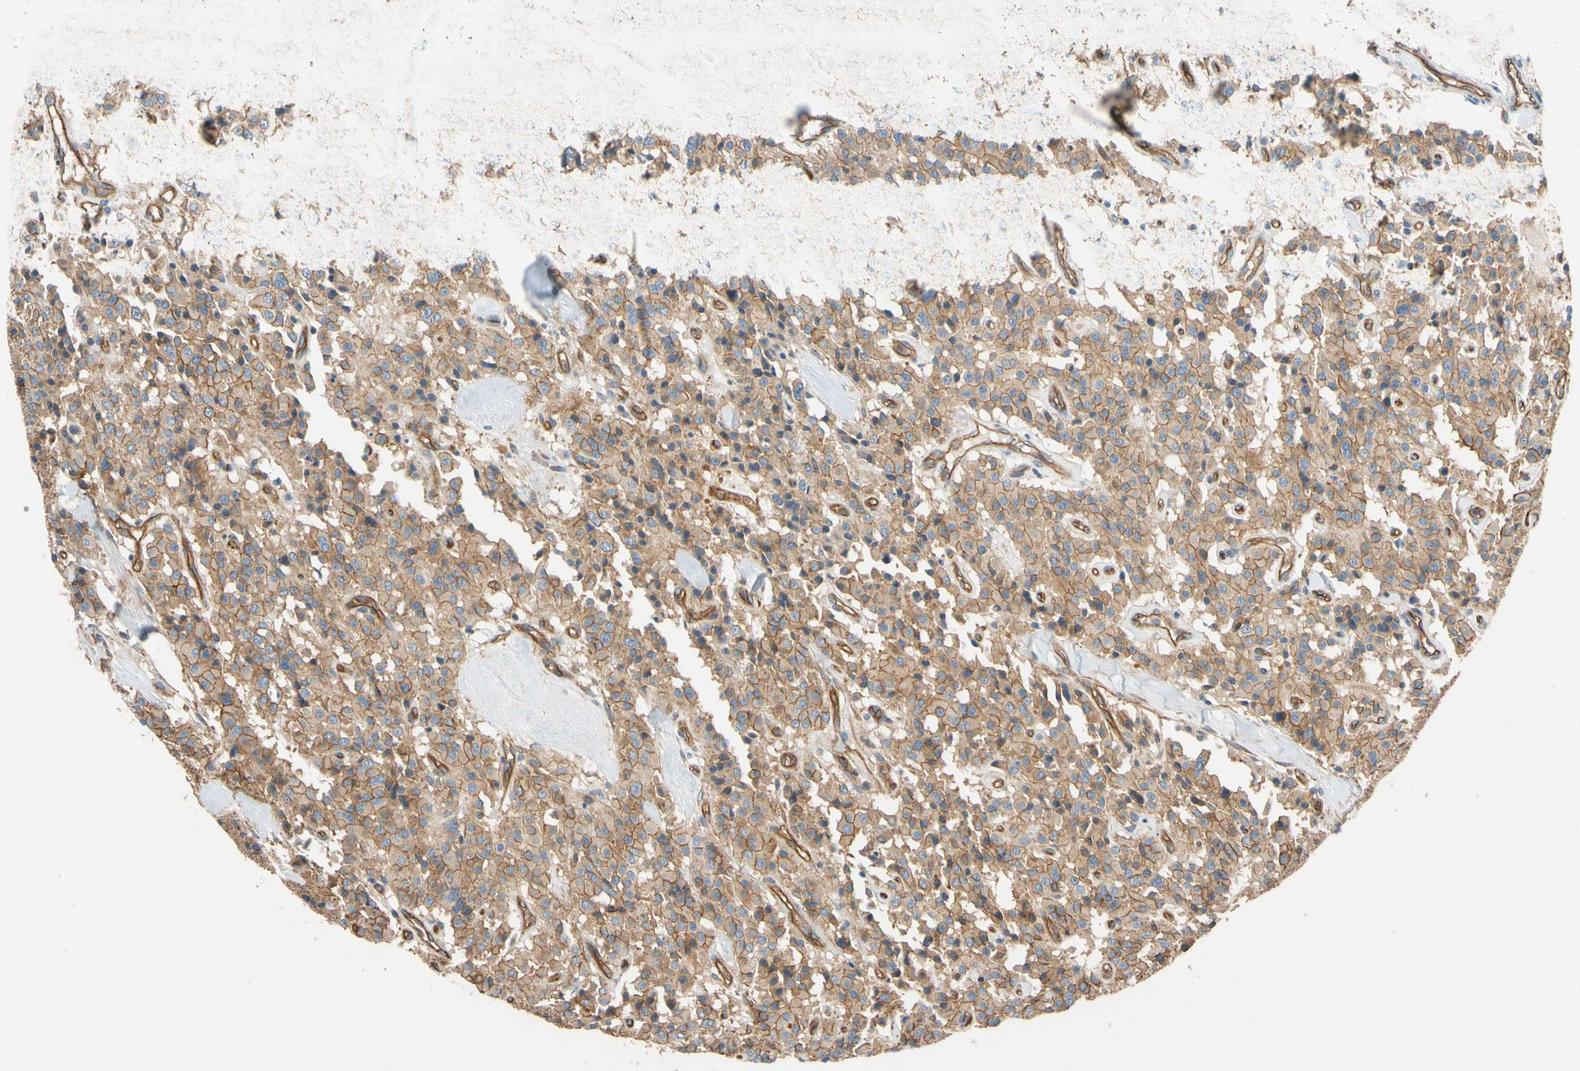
{"staining": {"intensity": "moderate", "quantity": ">75%", "location": "cytoplasmic/membranous"}, "tissue": "carcinoid", "cell_type": "Tumor cells", "image_type": "cancer", "snomed": [{"axis": "morphology", "description": "Carcinoid, malignant, NOS"}, {"axis": "topography", "description": "Lung"}], "caption": "Protein expression analysis of human carcinoid (malignant) reveals moderate cytoplasmic/membranous expression in about >75% of tumor cells.", "gene": "SPTAN1", "patient": {"sex": "male", "age": 30}}